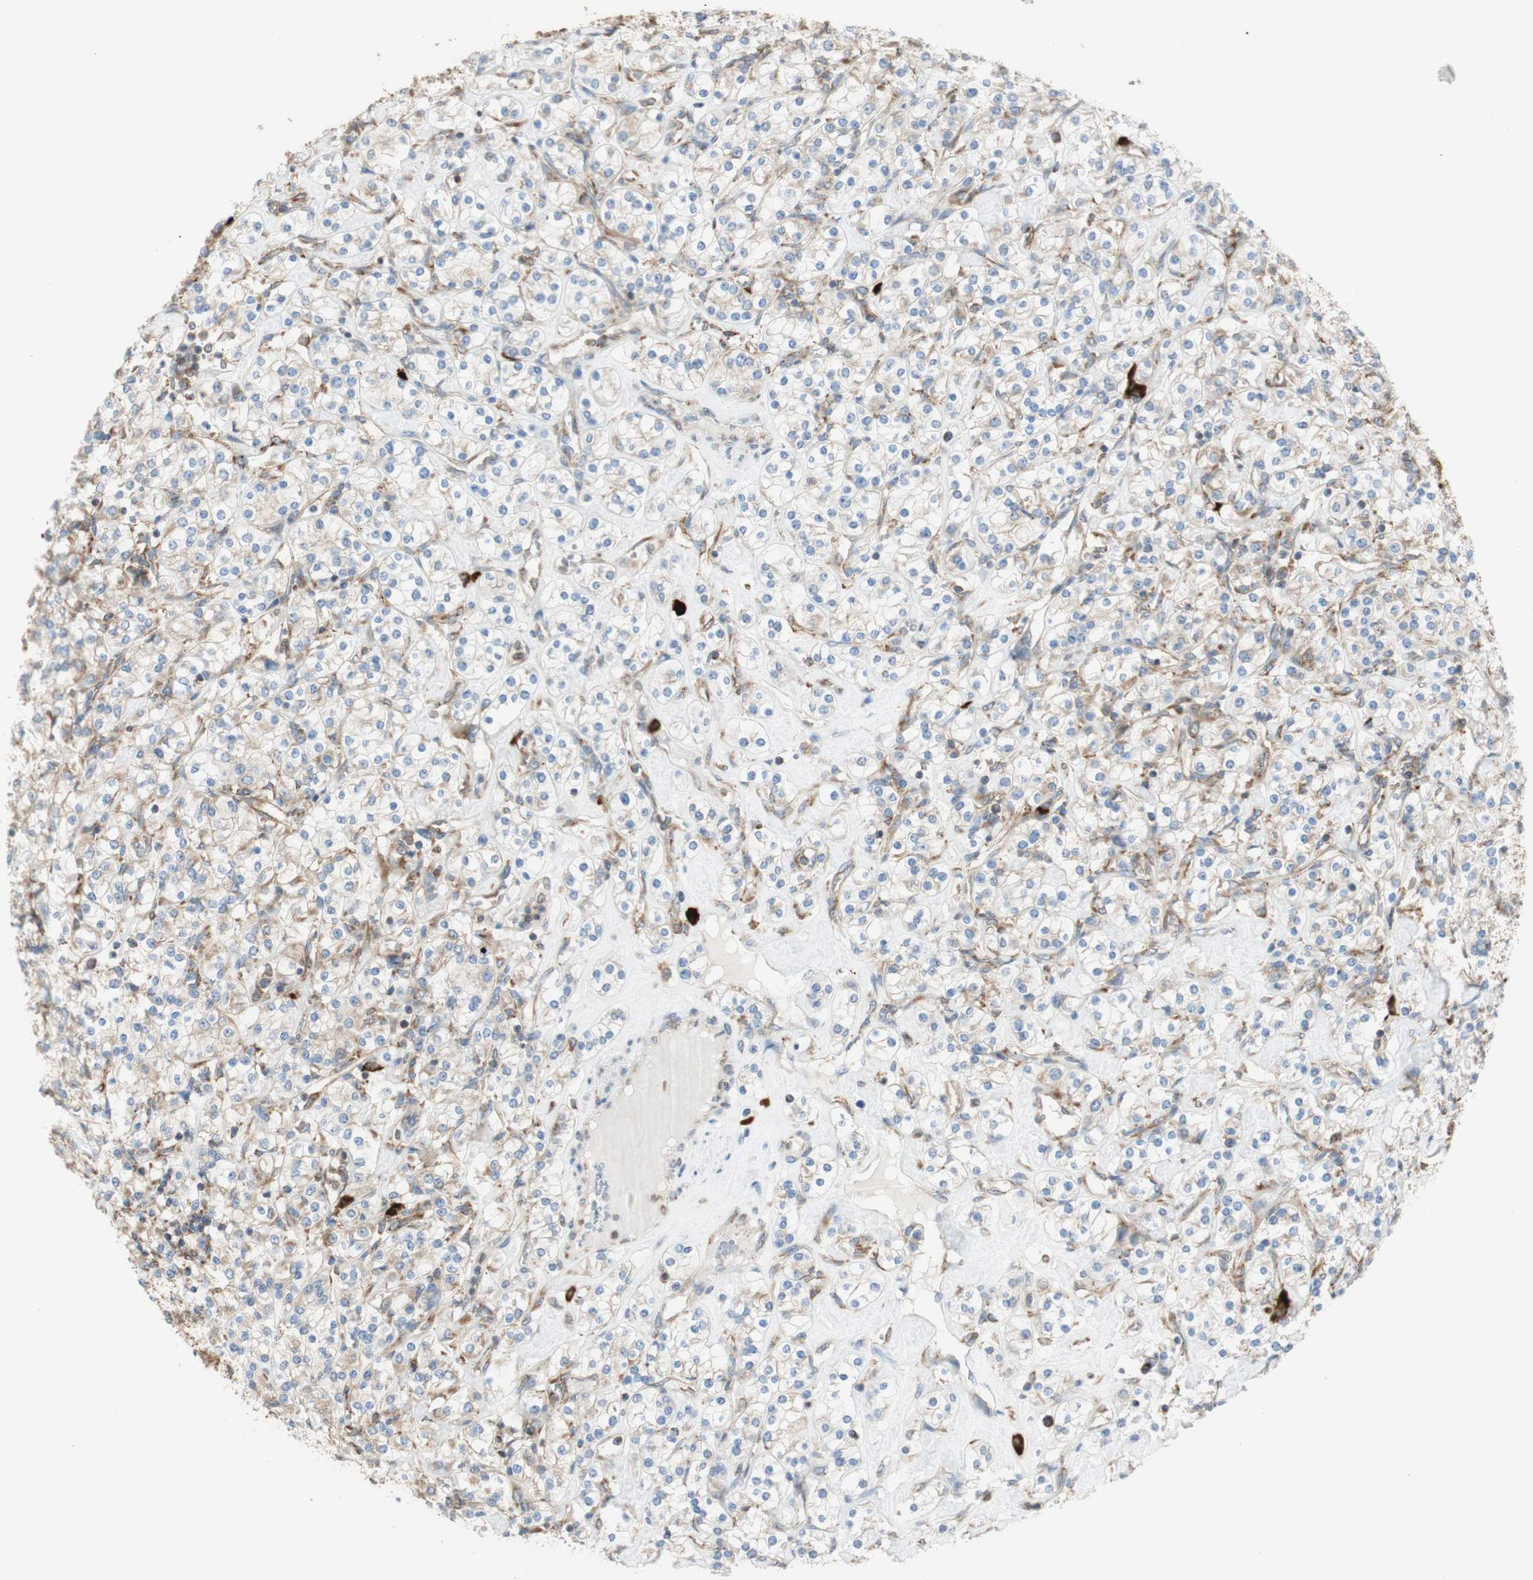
{"staining": {"intensity": "weak", "quantity": ">75%", "location": "cytoplasmic/membranous"}, "tissue": "renal cancer", "cell_type": "Tumor cells", "image_type": "cancer", "snomed": [{"axis": "morphology", "description": "Adenocarcinoma, NOS"}, {"axis": "topography", "description": "Kidney"}], "caption": "High-power microscopy captured an immunohistochemistry (IHC) histopathology image of renal adenocarcinoma, revealing weak cytoplasmic/membranous positivity in about >75% of tumor cells.", "gene": "MANF", "patient": {"sex": "male", "age": 77}}